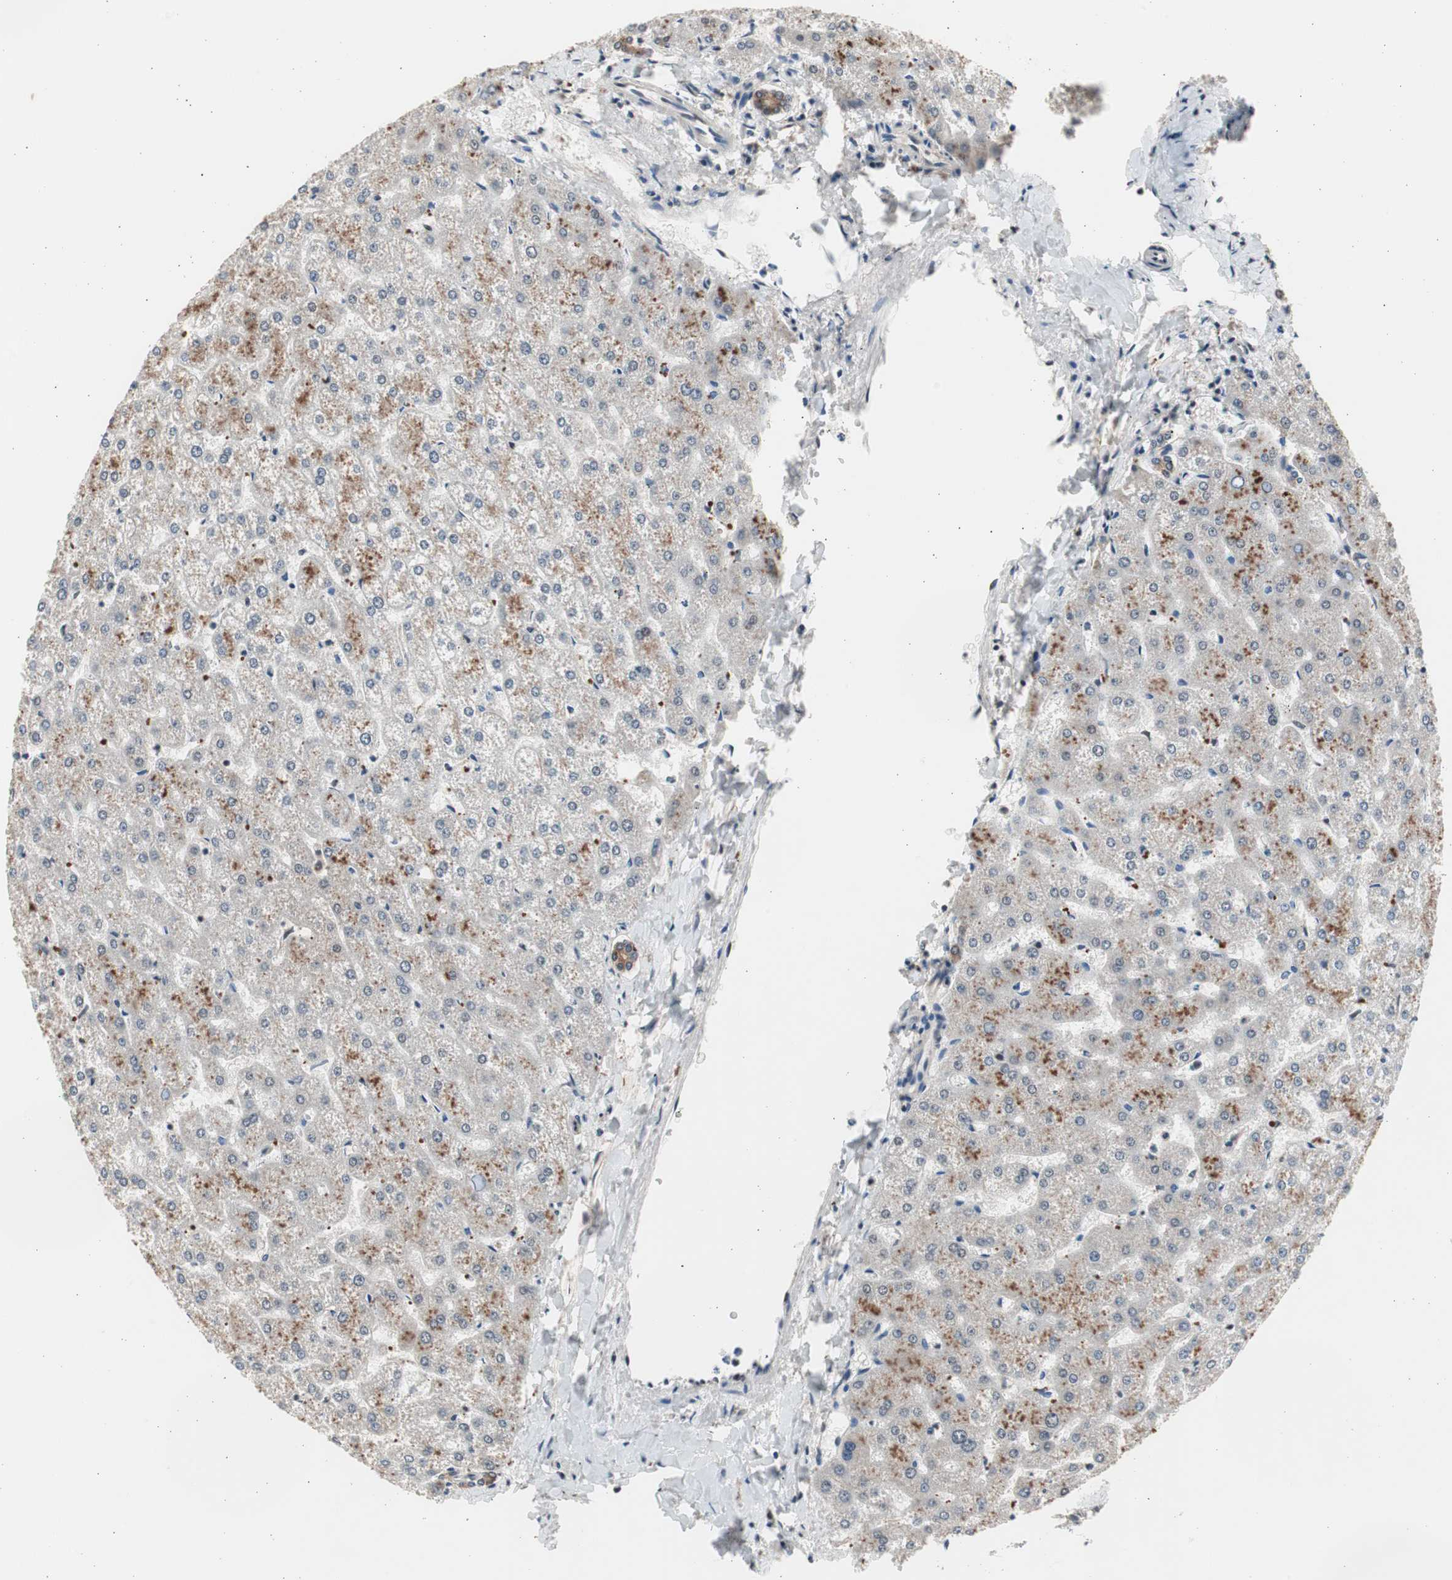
{"staining": {"intensity": "moderate", "quantity": ">75%", "location": "cytoplasmic/membranous"}, "tissue": "liver", "cell_type": "Cholangiocytes", "image_type": "normal", "snomed": [{"axis": "morphology", "description": "Normal tissue, NOS"}, {"axis": "topography", "description": "Liver"}], "caption": "Immunohistochemistry photomicrograph of normal liver: liver stained using immunohistochemistry (IHC) shows medium levels of moderate protein expression localized specifically in the cytoplasmic/membranous of cholangiocytes, appearing as a cytoplasmic/membranous brown color.", "gene": "RPA1", "patient": {"sex": "female", "age": 32}}